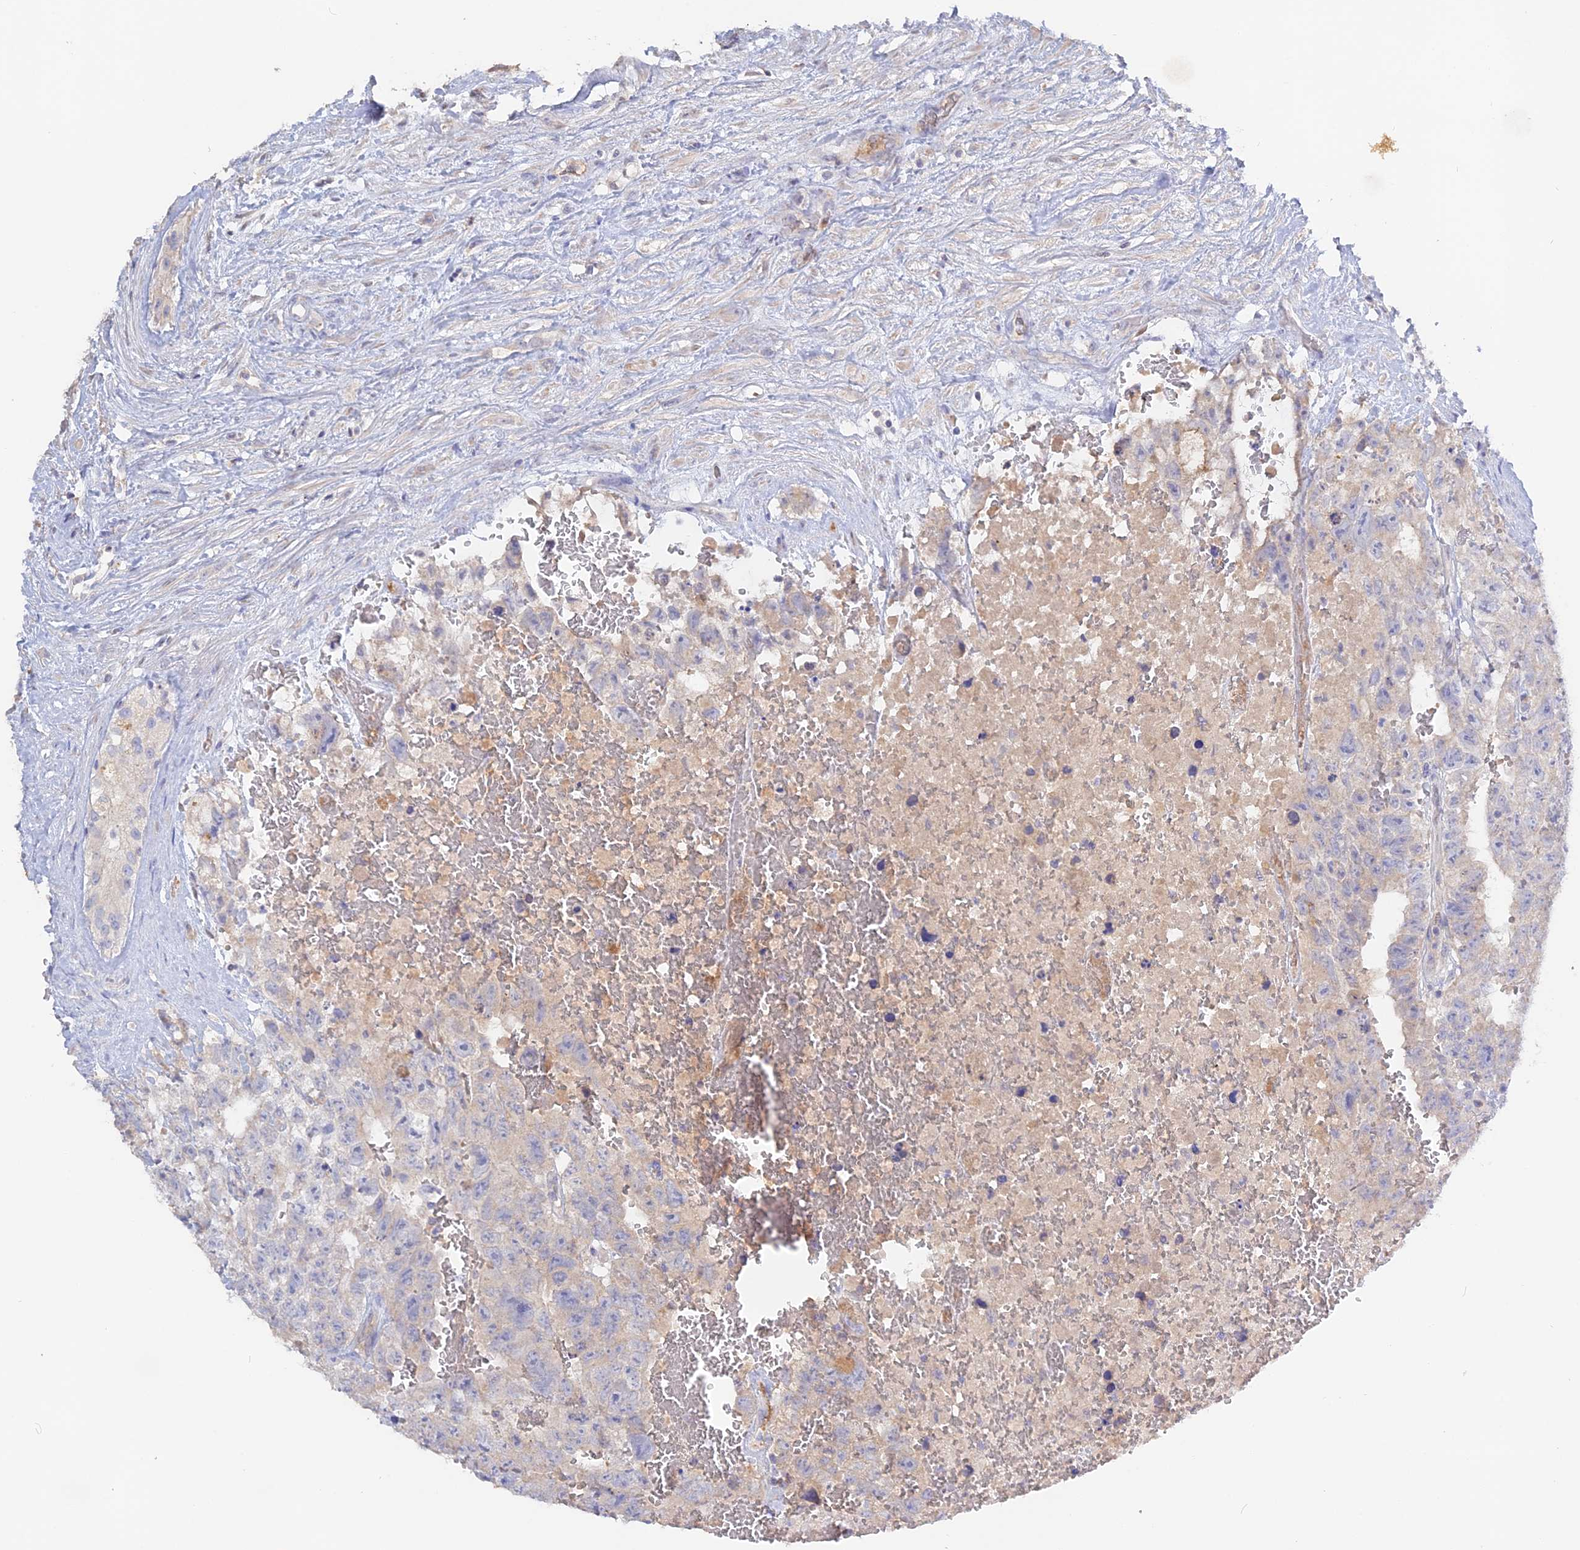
{"staining": {"intensity": "negative", "quantity": "none", "location": "none"}, "tissue": "testis cancer", "cell_type": "Tumor cells", "image_type": "cancer", "snomed": [{"axis": "morphology", "description": "Carcinoma, Embryonal, NOS"}, {"axis": "topography", "description": "Testis"}], "caption": "A high-resolution photomicrograph shows immunohistochemistry staining of testis cancer (embryonal carcinoma), which demonstrates no significant expression in tumor cells. Nuclei are stained in blue.", "gene": "ADGRA1", "patient": {"sex": "male", "age": 26}}